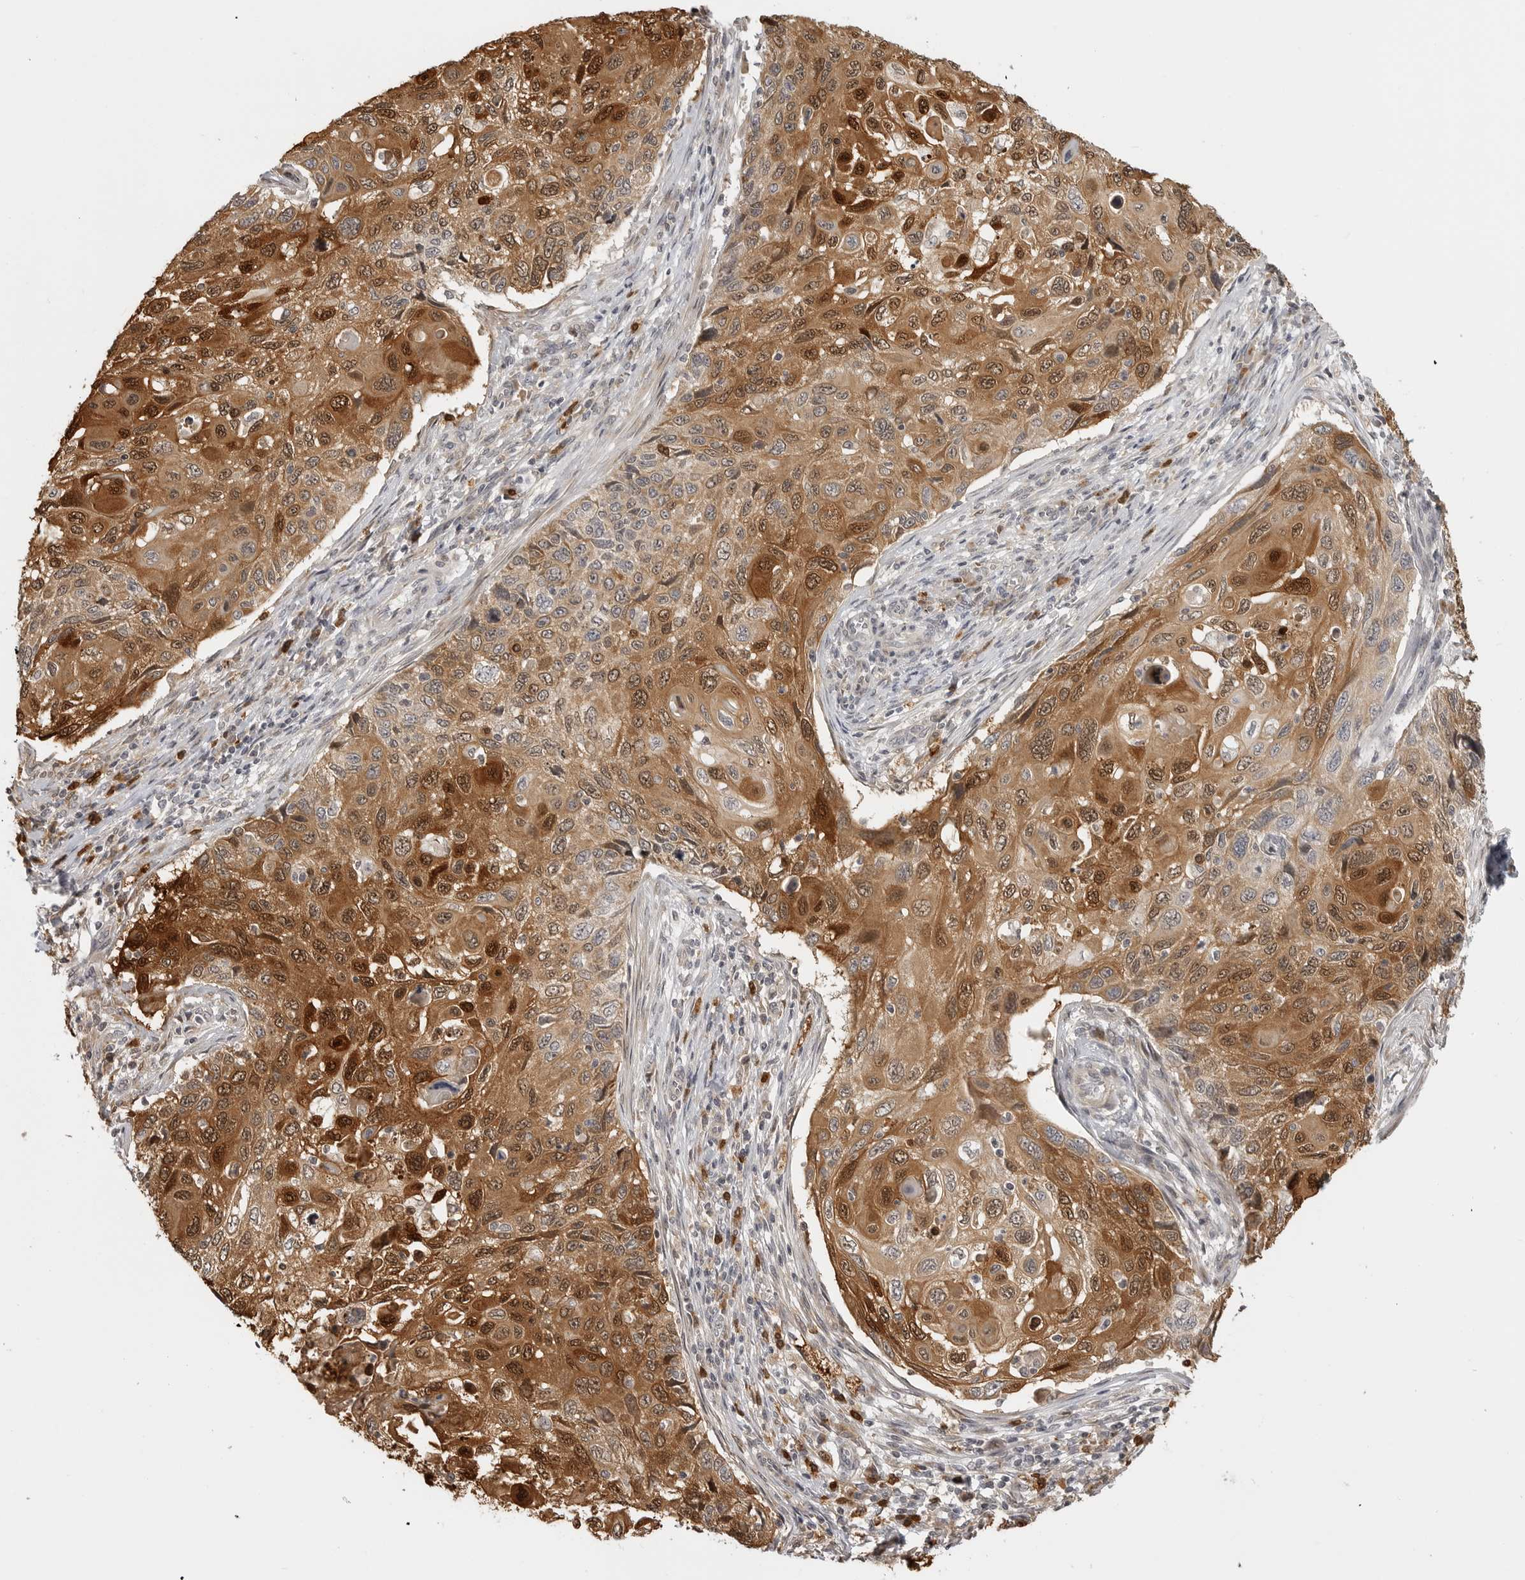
{"staining": {"intensity": "strong", "quantity": ">75%", "location": "cytoplasmic/membranous,nuclear"}, "tissue": "cervical cancer", "cell_type": "Tumor cells", "image_type": "cancer", "snomed": [{"axis": "morphology", "description": "Squamous cell carcinoma, NOS"}, {"axis": "topography", "description": "Cervix"}], "caption": "Brown immunohistochemical staining in squamous cell carcinoma (cervical) reveals strong cytoplasmic/membranous and nuclear positivity in approximately >75% of tumor cells. The protein of interest is stained brown, and the nuclei are stained in blue (DAB (3,3'-diaminobenzidine) IHC with brightfield microscopy, high magnification).", "gene": "IDO1", "patient": {"sex": "female", "age": 70}}